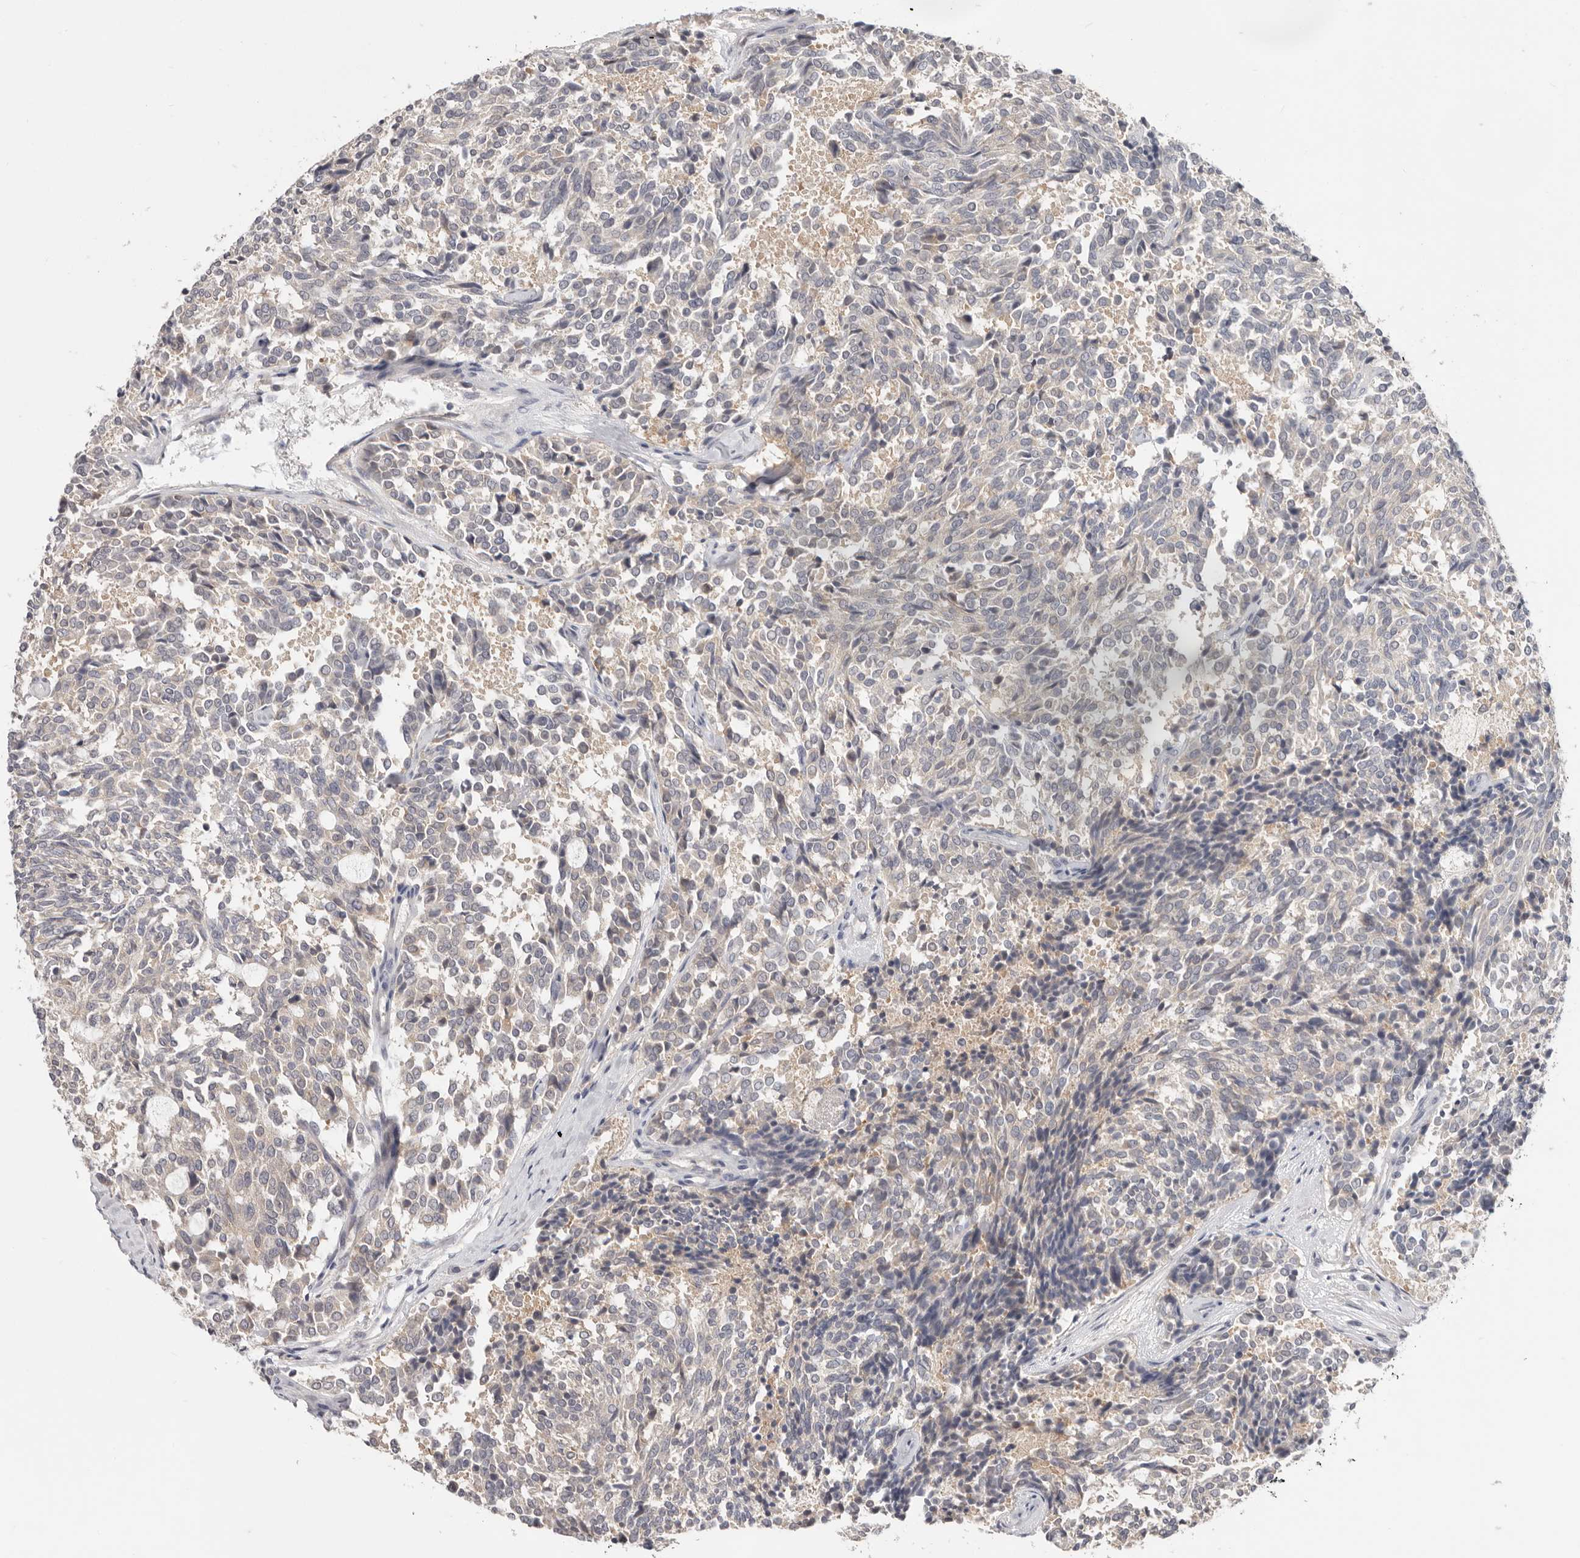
{"staining": {"intensity": "negative", "quantity": "none", "location": "none"}, "tissue": "carcinoid", "cell_type": "Tumor cells", "image_type": "cancer", "snomed": [{"axis": "morphology", "description": "Carcinoid, malignant, NOS"}, {"axis": "topography", "description": "Pancreas"}], "caption": "IHC photomicrograph of neoplastic tissue: human carcinoid stained with DAB (3,3'-diaminobenzidine) displays no significant protein expression in tumor cells.", "gene": "WDR77", "patient": {"sex": "female", "age": 54}}